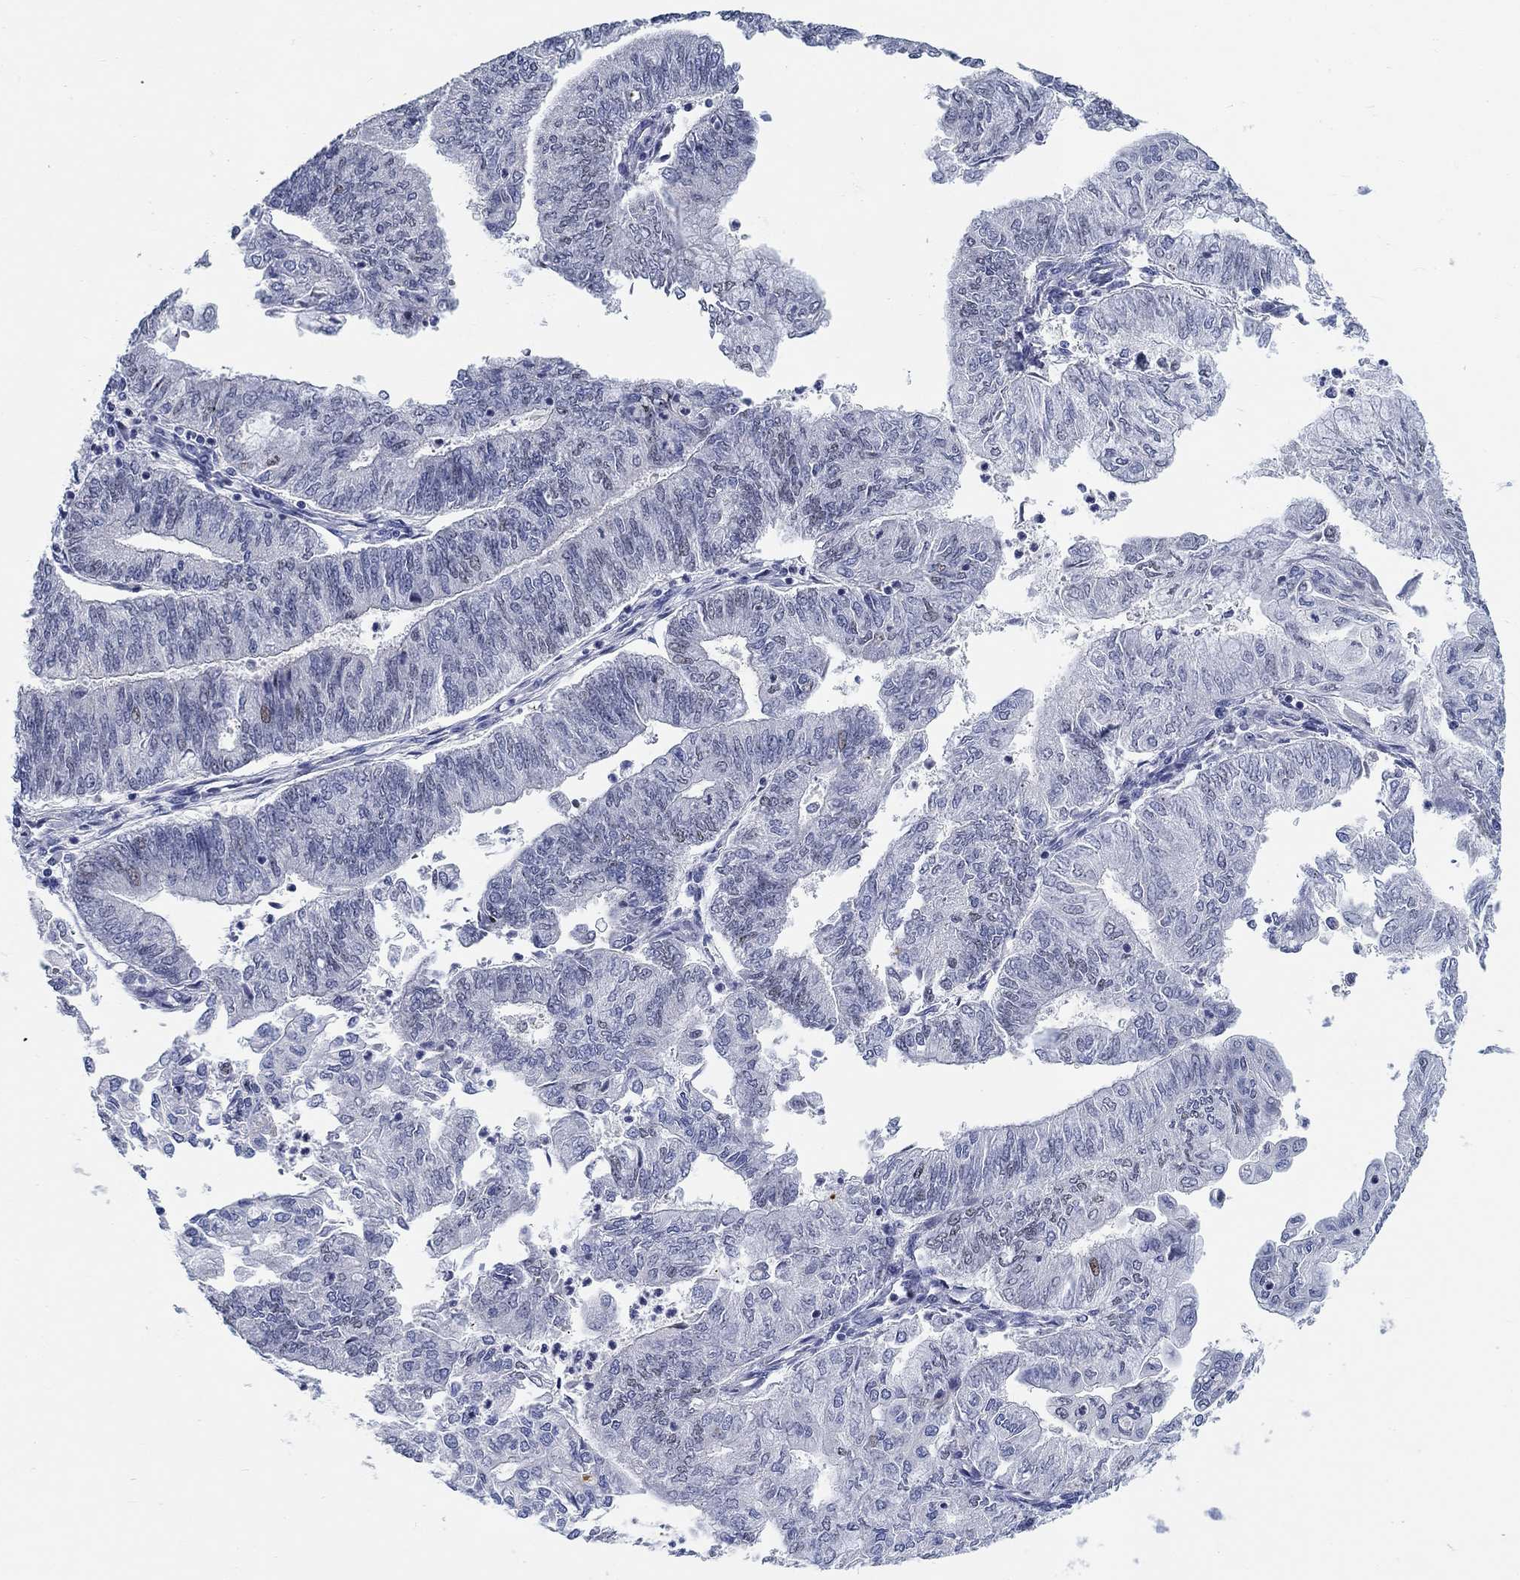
{"staining": {"intensity": "weak", "quantity": "<25%", "location": "nuclear"}, "tissue": "endometrial cancer", "cell_type": "Tumor cells", "image_type": "cancer", "snomed": [{"axis": "morphology", "description": "Adenocarcinoma, NOS"}, {"axis": "topography", "description": "Endometrium"}], "caption": "Endometrial adenocarcinoma was stained to show a protein in brown. There is no significant expression in tumor cells.", "gene": "SMIM18", "patient": {"sex": "female", "age": 59}}